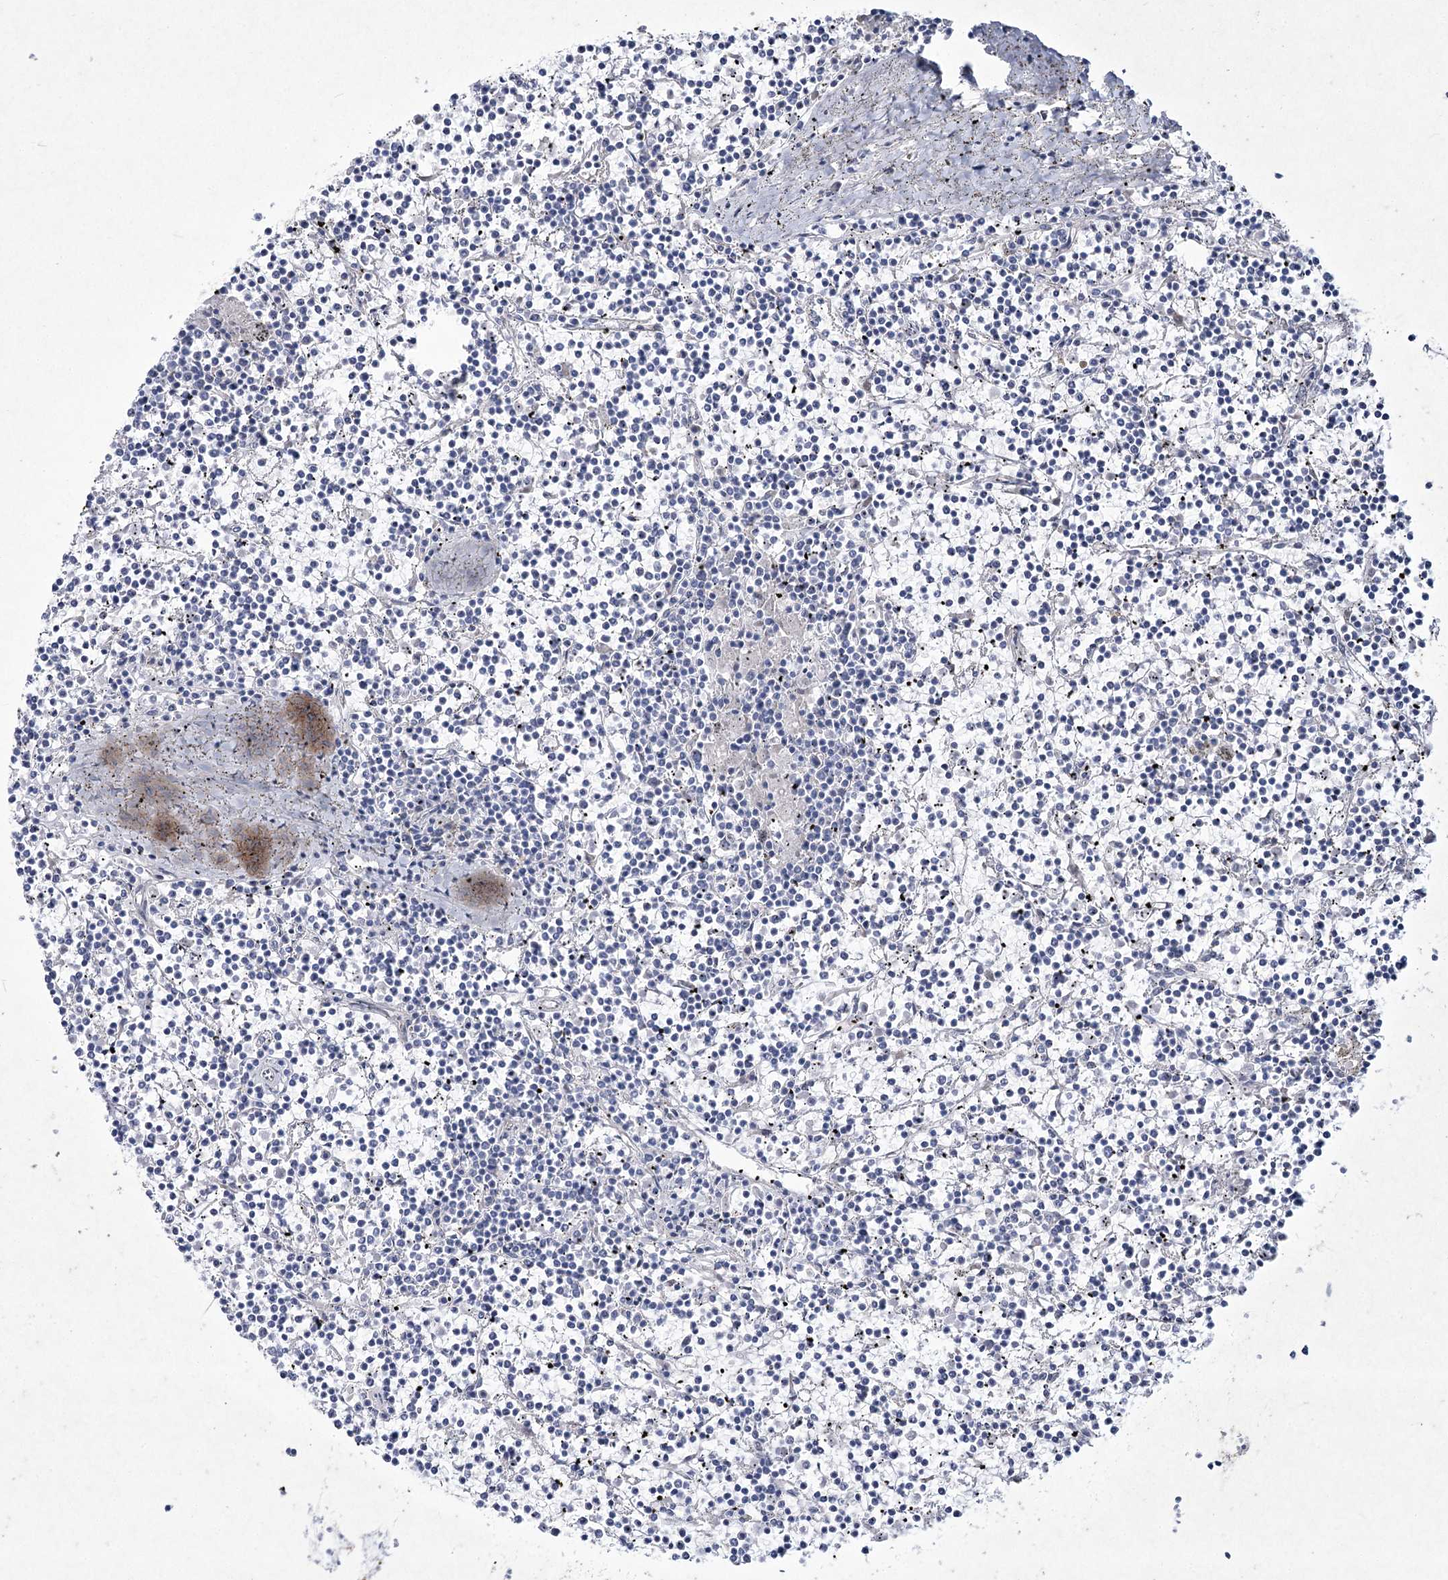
{"staining": {"intensity": "negative", "quantity": "none", "location": "none"}, "tissue": "lymphoma", "cell_type": "Tumor cells", "image_type": "cancer", "snomed": [{"axis": "morphology", "description": "Malignant lymphoma, non-Hodgkin's type, Low grade"}, {"axis": "topography", "description": "Spleen"}], "caption": "Immunohistochemistry photomicrograph of neoplastic tissue: lymphoma stained with DAB exhibits no significant protein positivity in tumor cells. (DAB (3,3'-diaminobenzidine) immunohistochemistry (IHC) visualized using brightfield microscopy, high magnification).", "gene": "LDLRAD3", "patient": {"sex": "female", "age": 19}}